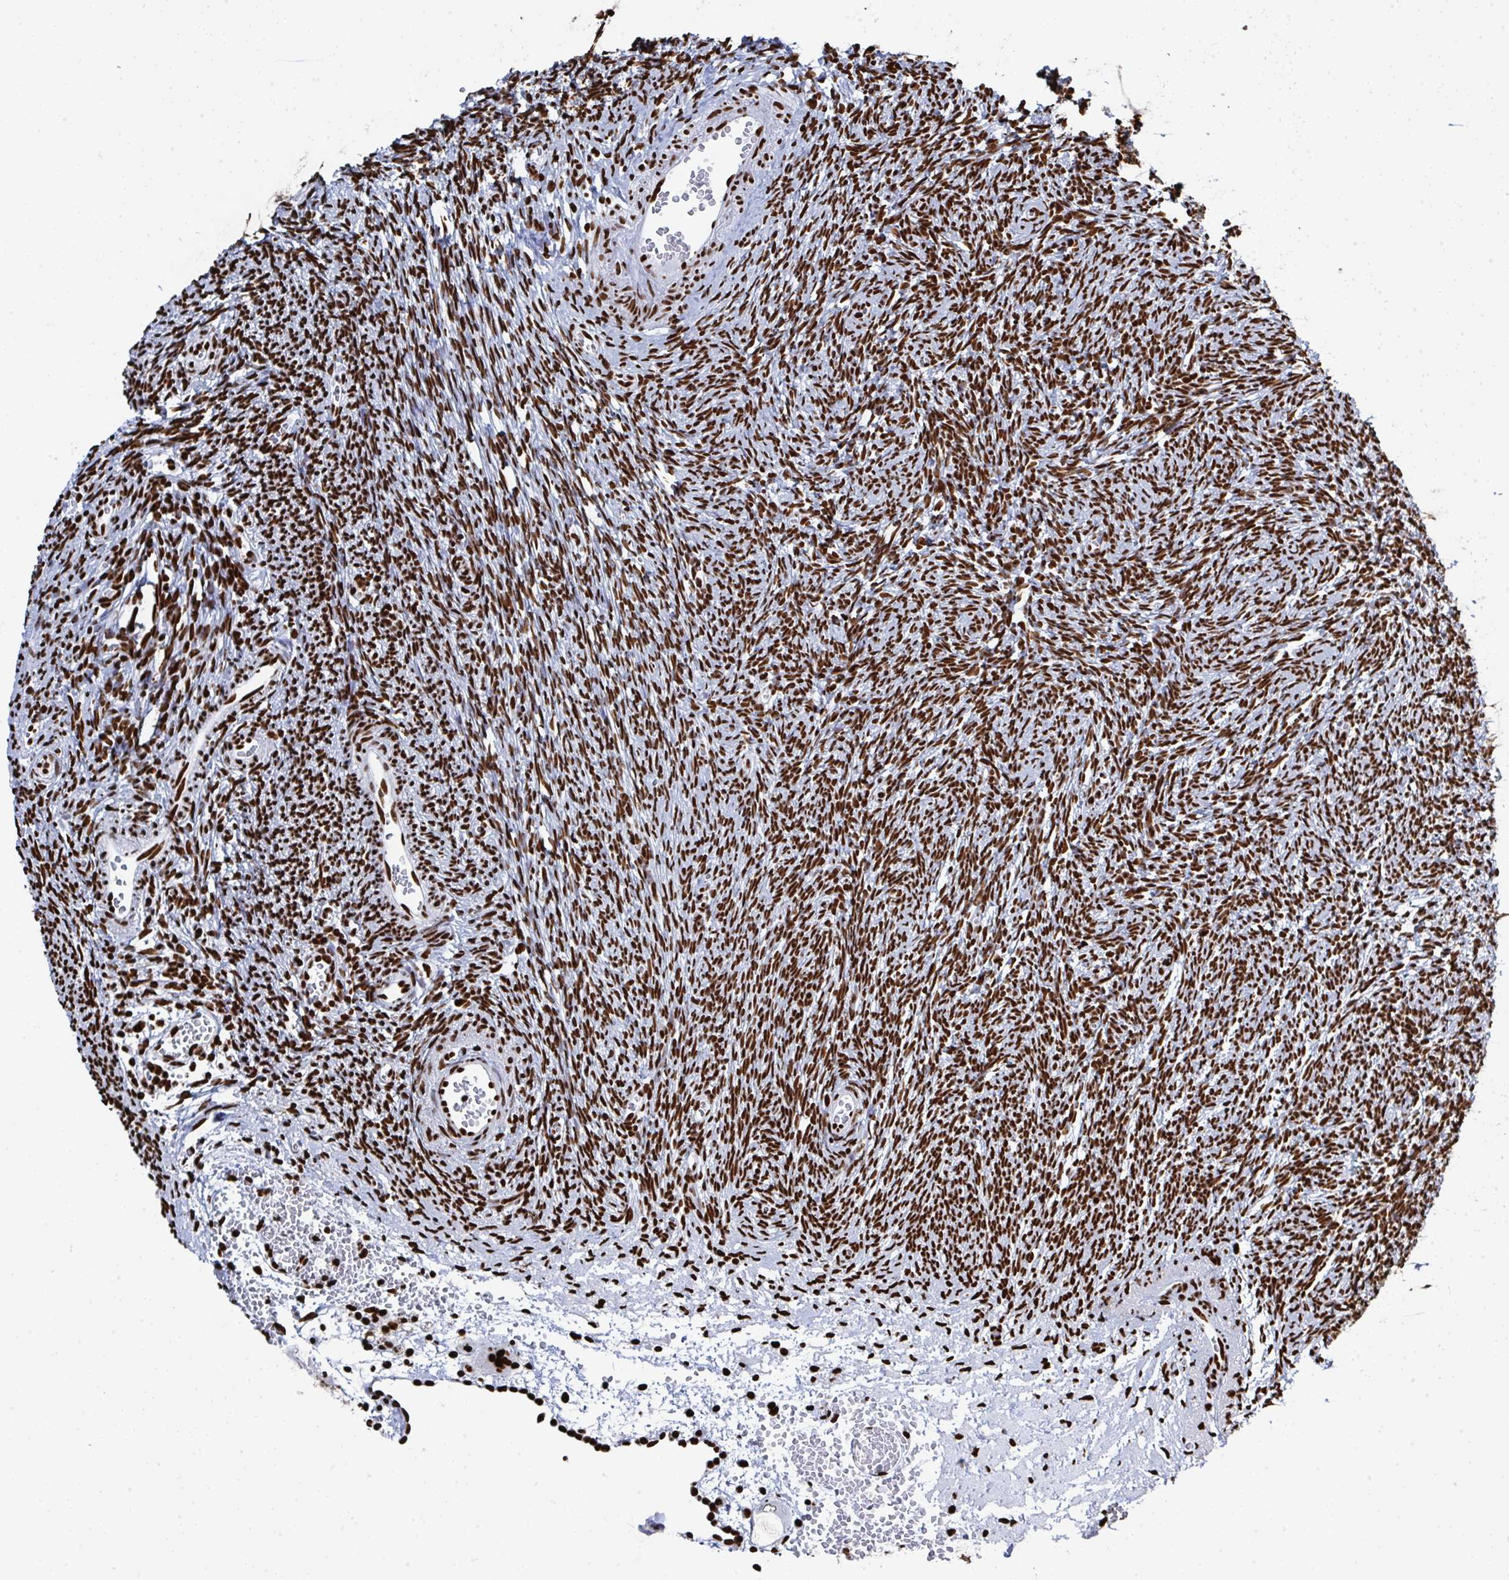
{"staining": {"intensity": "strong", "quantity": ">75%", "location": "nuclear"}, "tissue": "ovary", "cell_type": "Ovarian stroma cells", "image_type": "normal", "snomed": [{"axis": "morphology", "description": "Normal tissue, NOS"}, {"axis": "topography", "description": "Ovary"}], "caption": "IHC histopathology image of benign ovary: human ovary stained using immunohistochemistry exhibits high levels of strong protein expression localized specifically in the nuclear of ovarian stroma cells, appearing as a nuclear brown color.", "gene": "GAR1", "patient": {"sex": "female", "age": 41}}